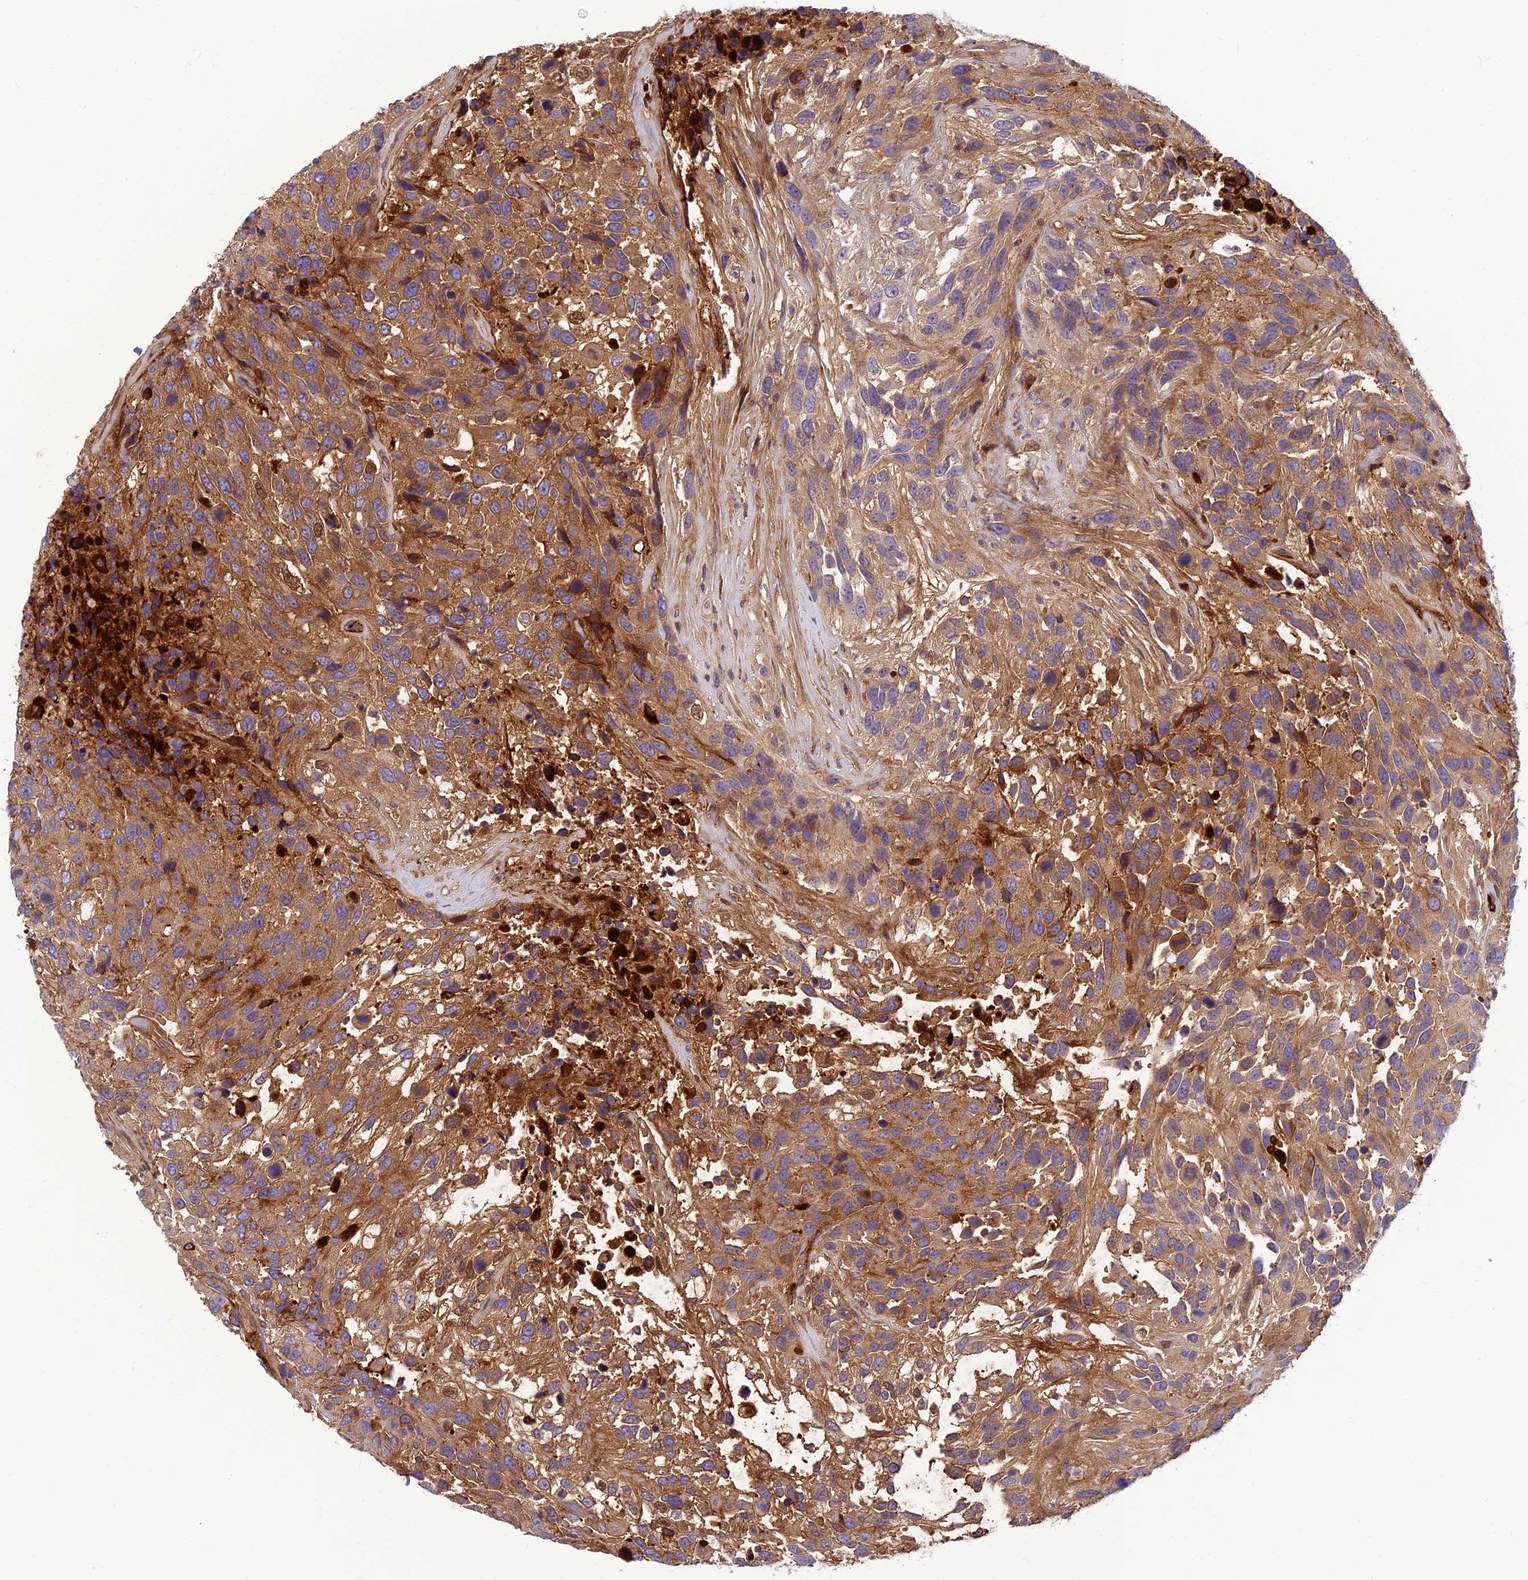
{"staining": {"intensity": "moderate", "quantity": "25%-75%", "location": "cytoplasmic/membranous"}, "tissue": "urothelial cancer", "cell_type": "Tumor cells", "image_type": "cancer", "snomed": [{"axis": "morphology", "description": "Urothelial carcinoma, High grade"}, {"axis": "topography", "description": "Urinary bladder"}], "caption": "The histopathology image exhibits staining of high-grade urothelial carcinoma, revealing moderate cytoplasmic/membranous protein expression (brown color) within tumor cells. (IHC, brightfield microscopy, high magnification).", "gene": "CLEC11A", "patient": {"sex": "female", "age": 70}}